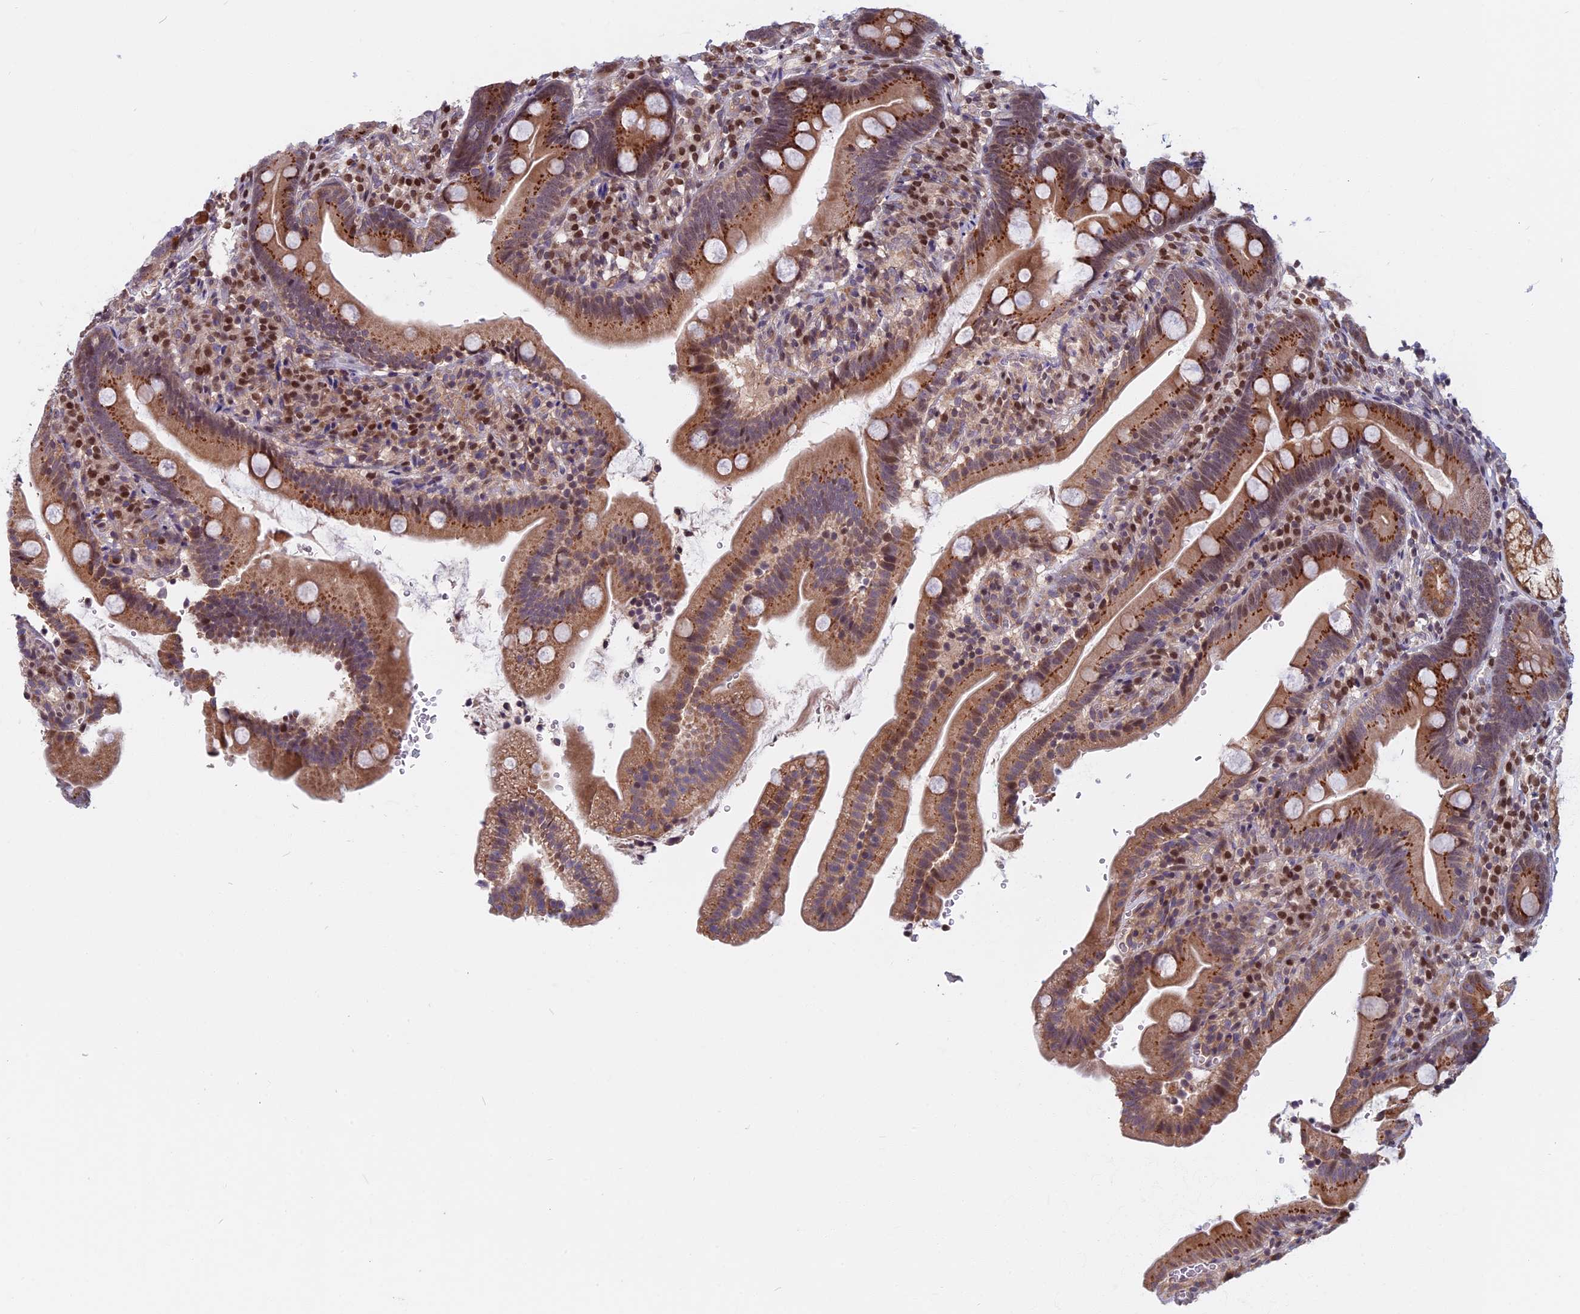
{"staining": {"intensity": "moderate", "quantity": ">75%", "location": "cytoplasmic/membranous,nuclear"}, "tissue": "duodenum", "cell_type": "Glandular cells", "image_type": "normal", "snomed": [{"axis": "morphology", "description": "Normal tissue, NOS"}, {"axis": "topography", "description": "Duodenum"}], "caption": "Protein analysis of unremarkable duodenum shows moderate cytoplasmic/membranous,nuclear staining in about >75% of glandular cells.", "gene": "CCDC113", "patient": {"sex": "female", "age": 67}}